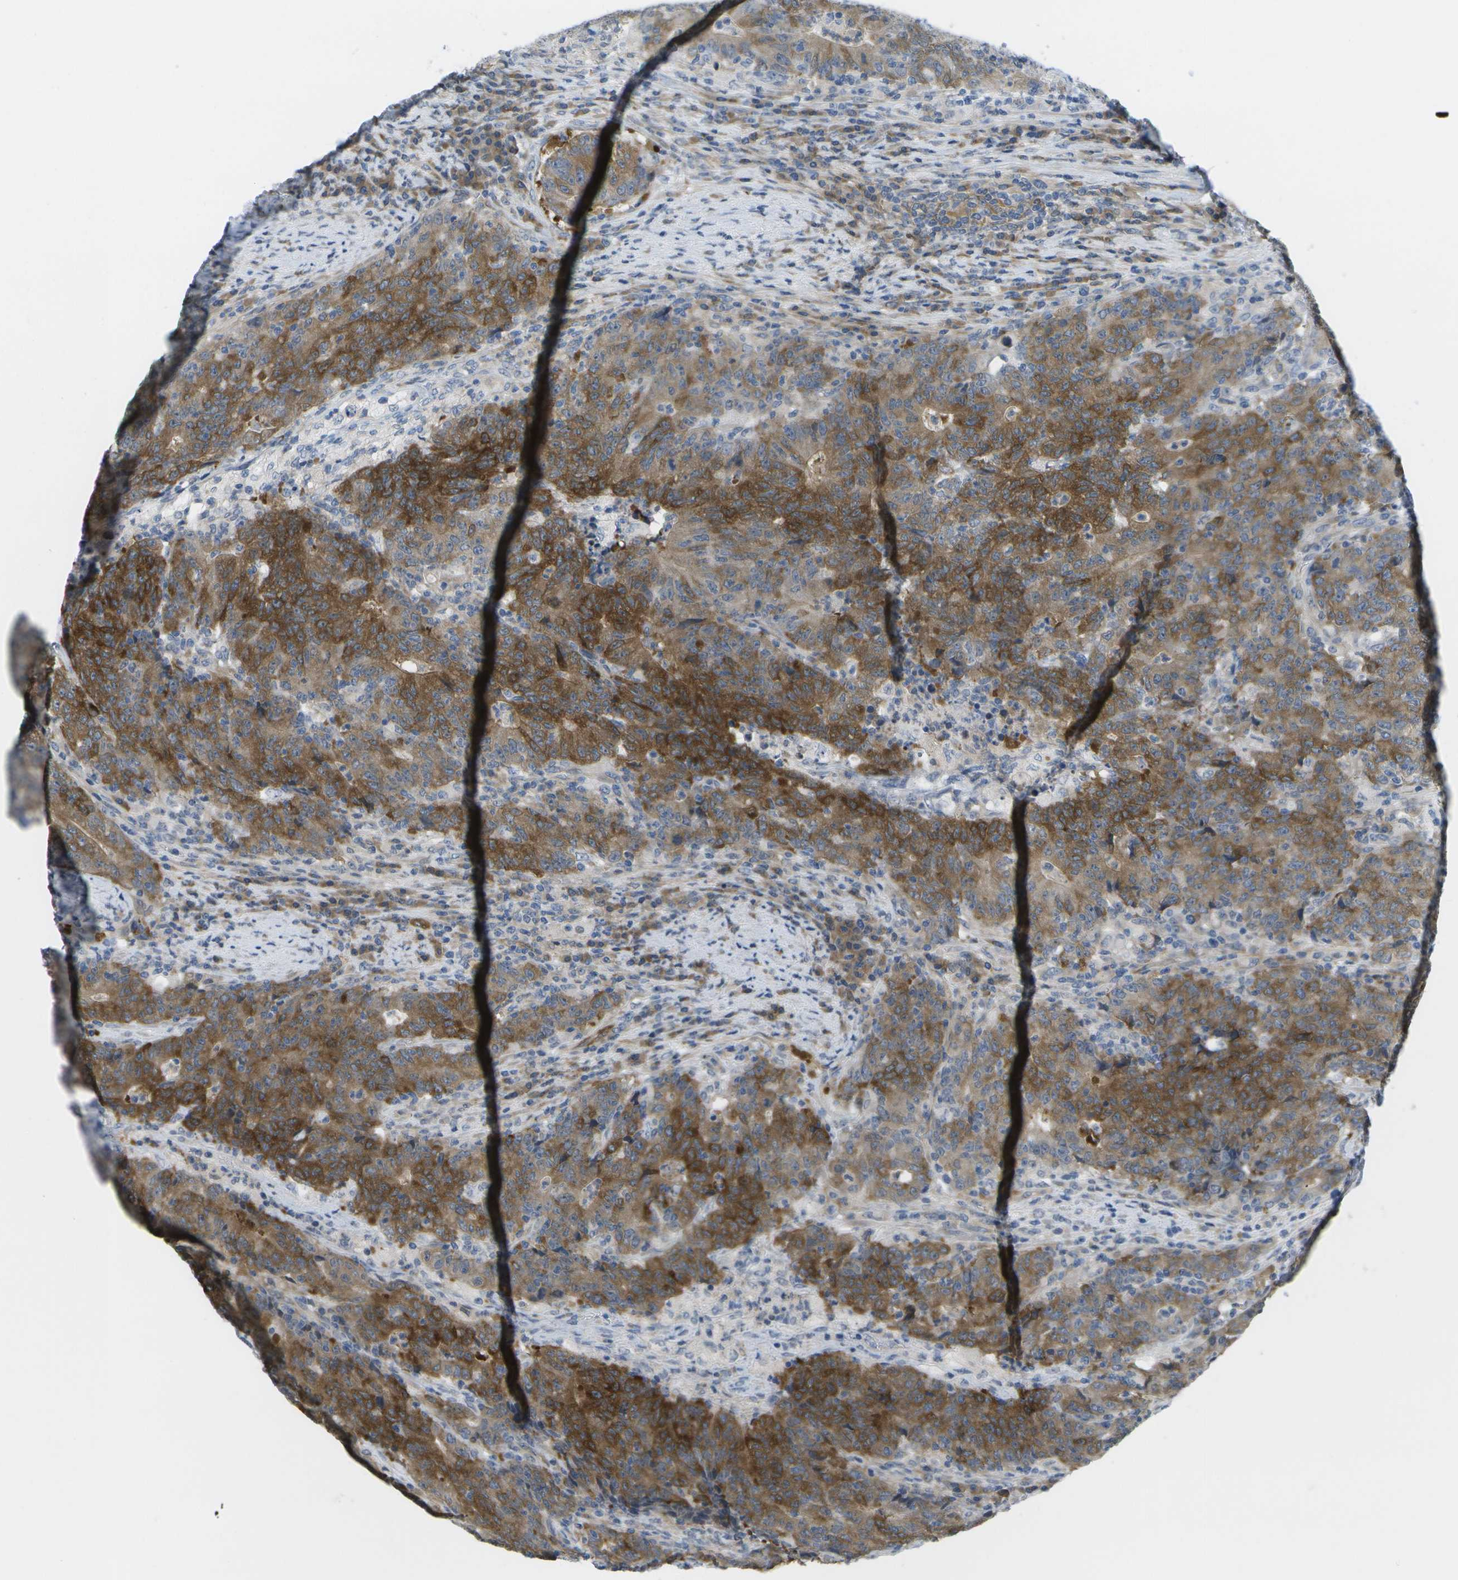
{"staining": {"intensity": "strong", "quantity": ">75%", "location": "cytoplasmic/membranous"}, "tissue": "colorectal cancer", "cell_type": "Tumor cells", "image_type": "cancer", "snomed": [{"axis": "morphology", "description": "Normal tissue, NOS"}, {"axis": "morphology", "description": "Adenocarcinoma, NOS"}, {"axis": "topography", "description": "Colon"}], "caption": "Immunohistochemical staining of human adenocarcinoma (colorectal) demonstrates high levels of strong cytoplasmic/membranous positivity in about >75% of tumor cells.", "gene": "MARCHF8", "patient": {"sex": "female", "age": 75}}